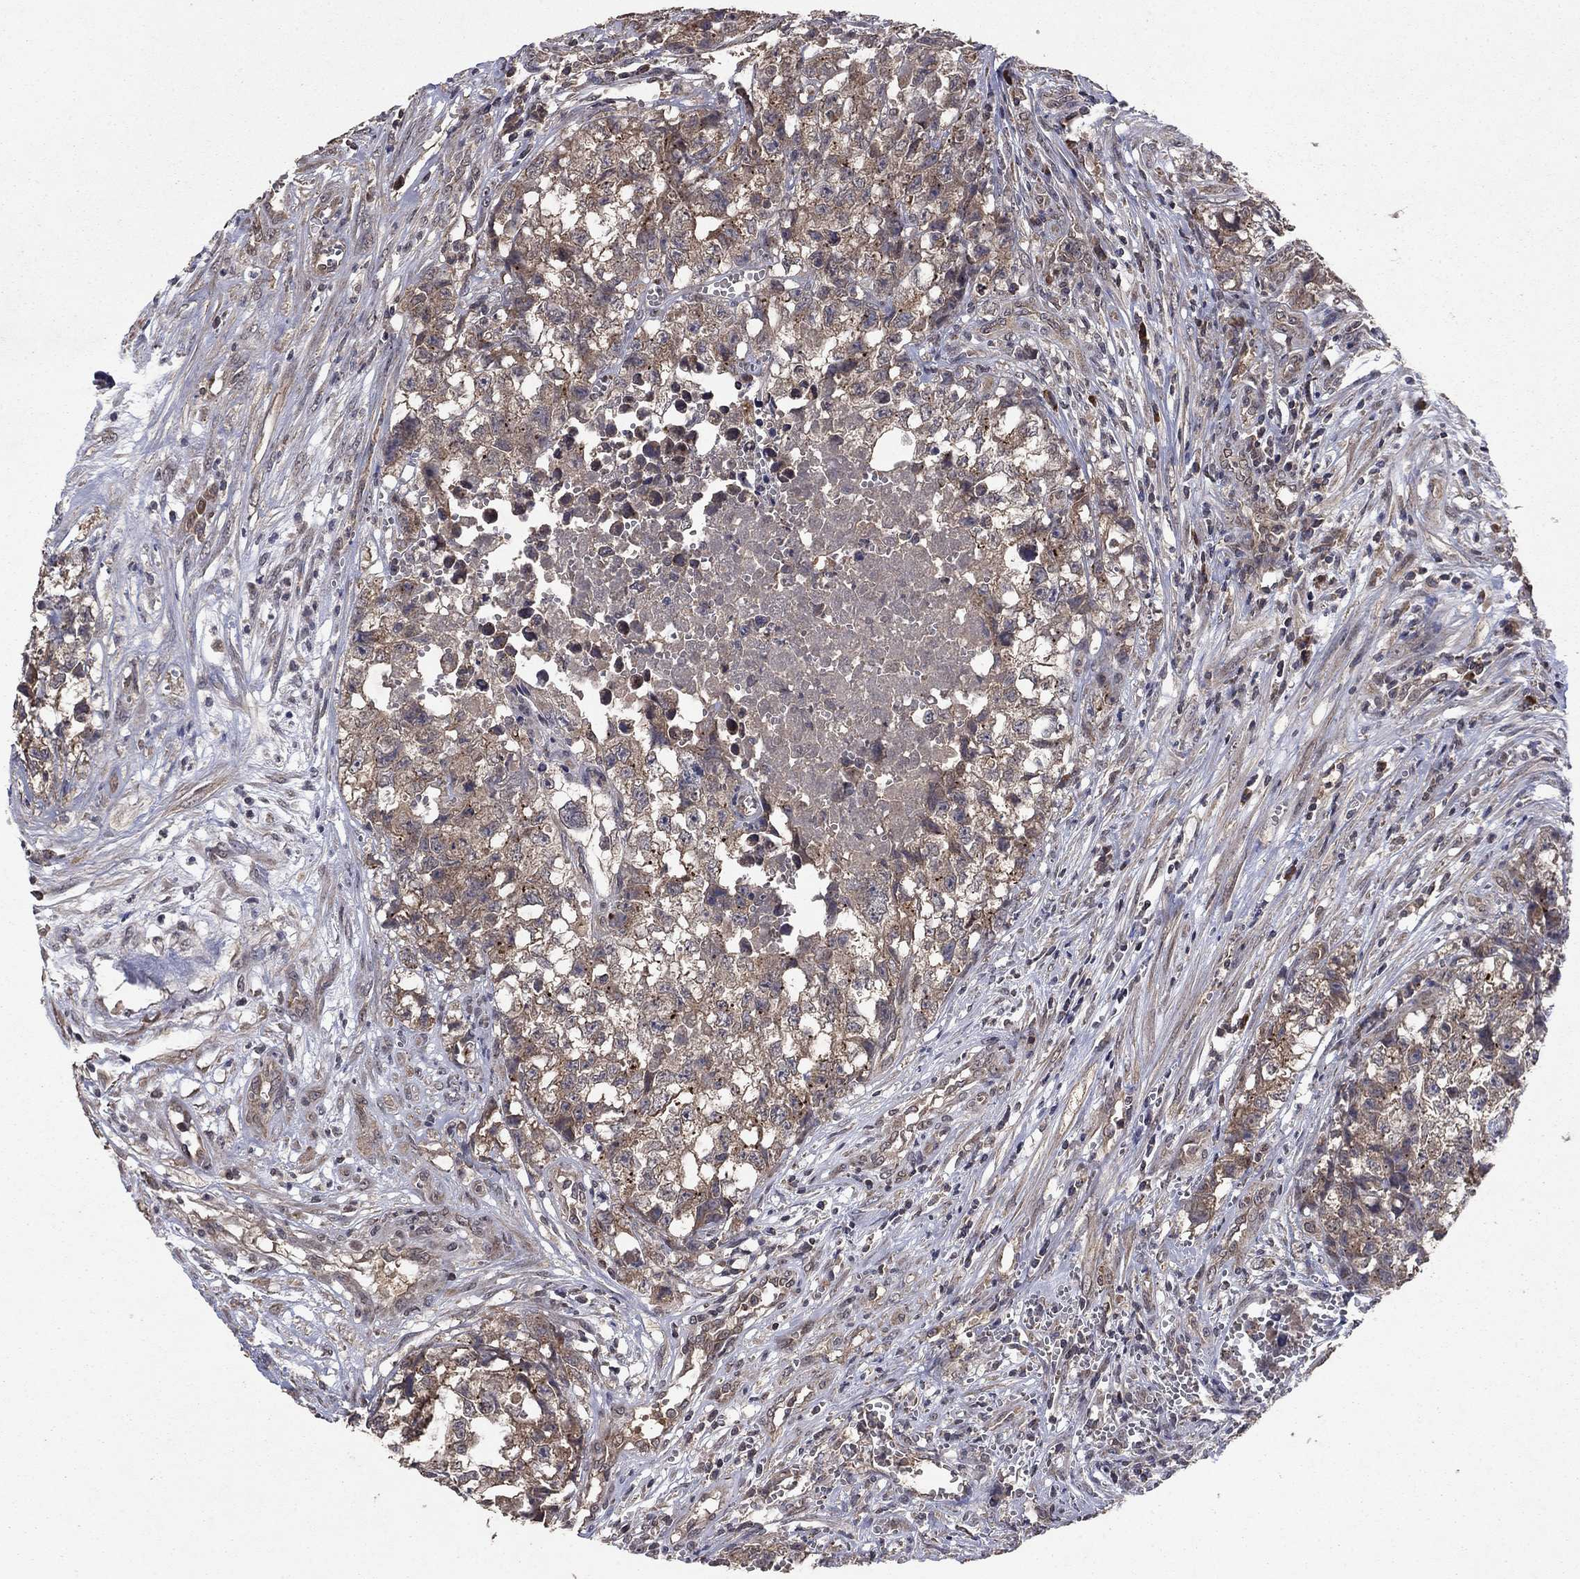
{"staining": {"intensity": "weak", "quantity": "25%-75%", "location": "cytoplasmic/membranous"}, "tissue": "testis cancer", "cell_type": "Tumor cells", "image_type": "cancer", "snomed": [{"axis": "morphology", "description": "Seminoma, NOS"}, {"axis": "morphology", "description": "Carcinoma, Embryonal, NOS"}, {"axis": "topography", "description": "Testis"}], "caption": "A high-resolution histopathology image shows immunohistochemistry staining of testis cancer, which exhibits weak cytoplasmic/membranous staining in approximately 25%-75% of tumor cells.", "gene": "DHRS1", "patient": {"sex": "male", "age": 22}}